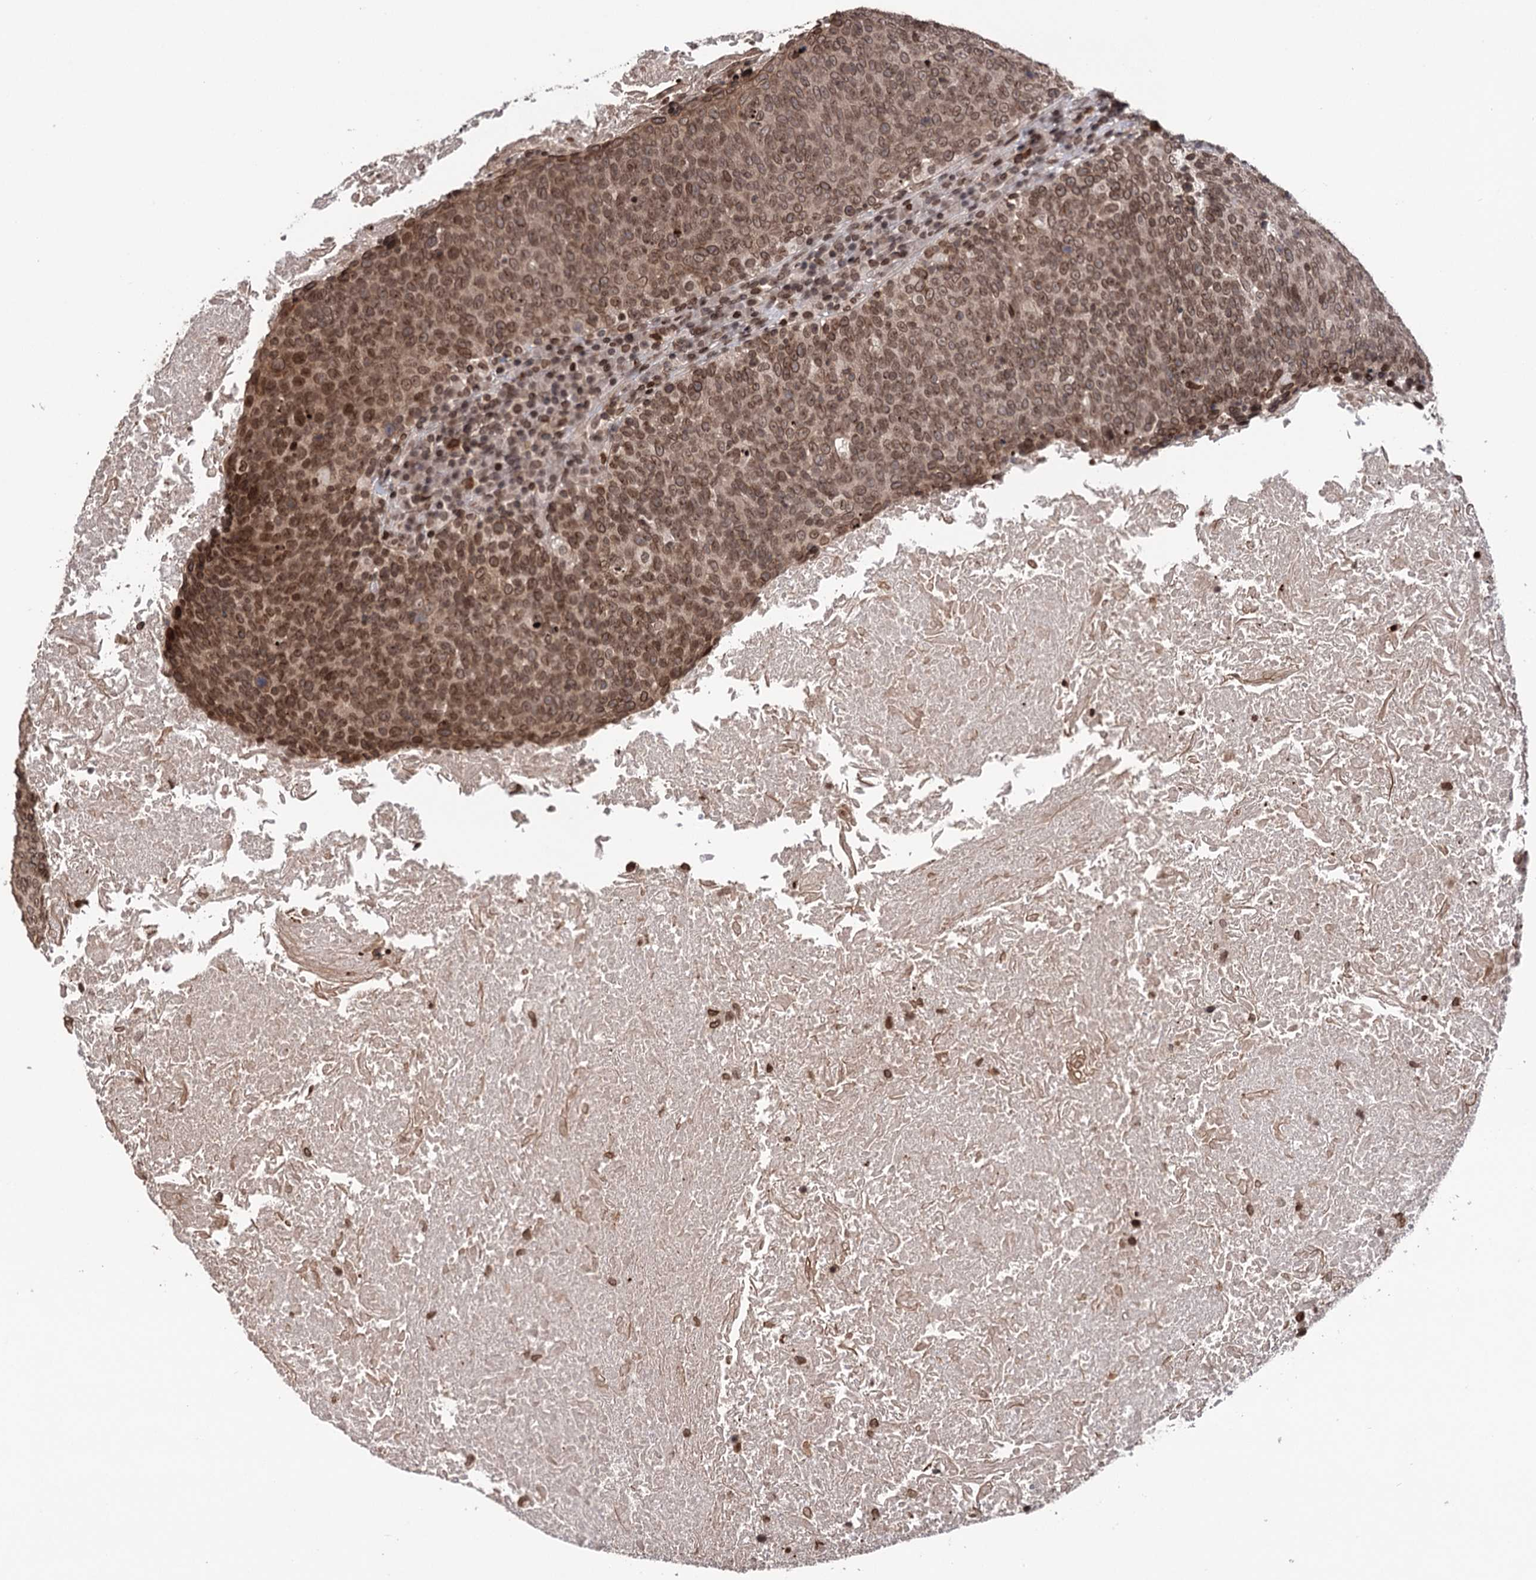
{"staining": {"intensity": "moderate", "quantity": ">75%", "location": "nuclear"}, "tissue": "head and neck cancer", "cell_type": "Tumor cells", "image_type": "cancer", "snomed": [{"axis": "morphology", "description": "Squamous cell carcinoma, NOS"}, {"axis": "morphology", "description": "Squamous cell carcinoma, metastatic, NOS"}, {"axis": "topography", "description": "Lymph node"}, {"axis": "topography", "description": "Head-Neck"}], "caption": "Immunohistochemistry of human head and neck metastatic squamous cell carcinoma shows medium levels of moderate nuclear expression in approximately >75% of tumor cells.", "gene": "CCDC77", "patient": {"sex": "male", "age": 62}}